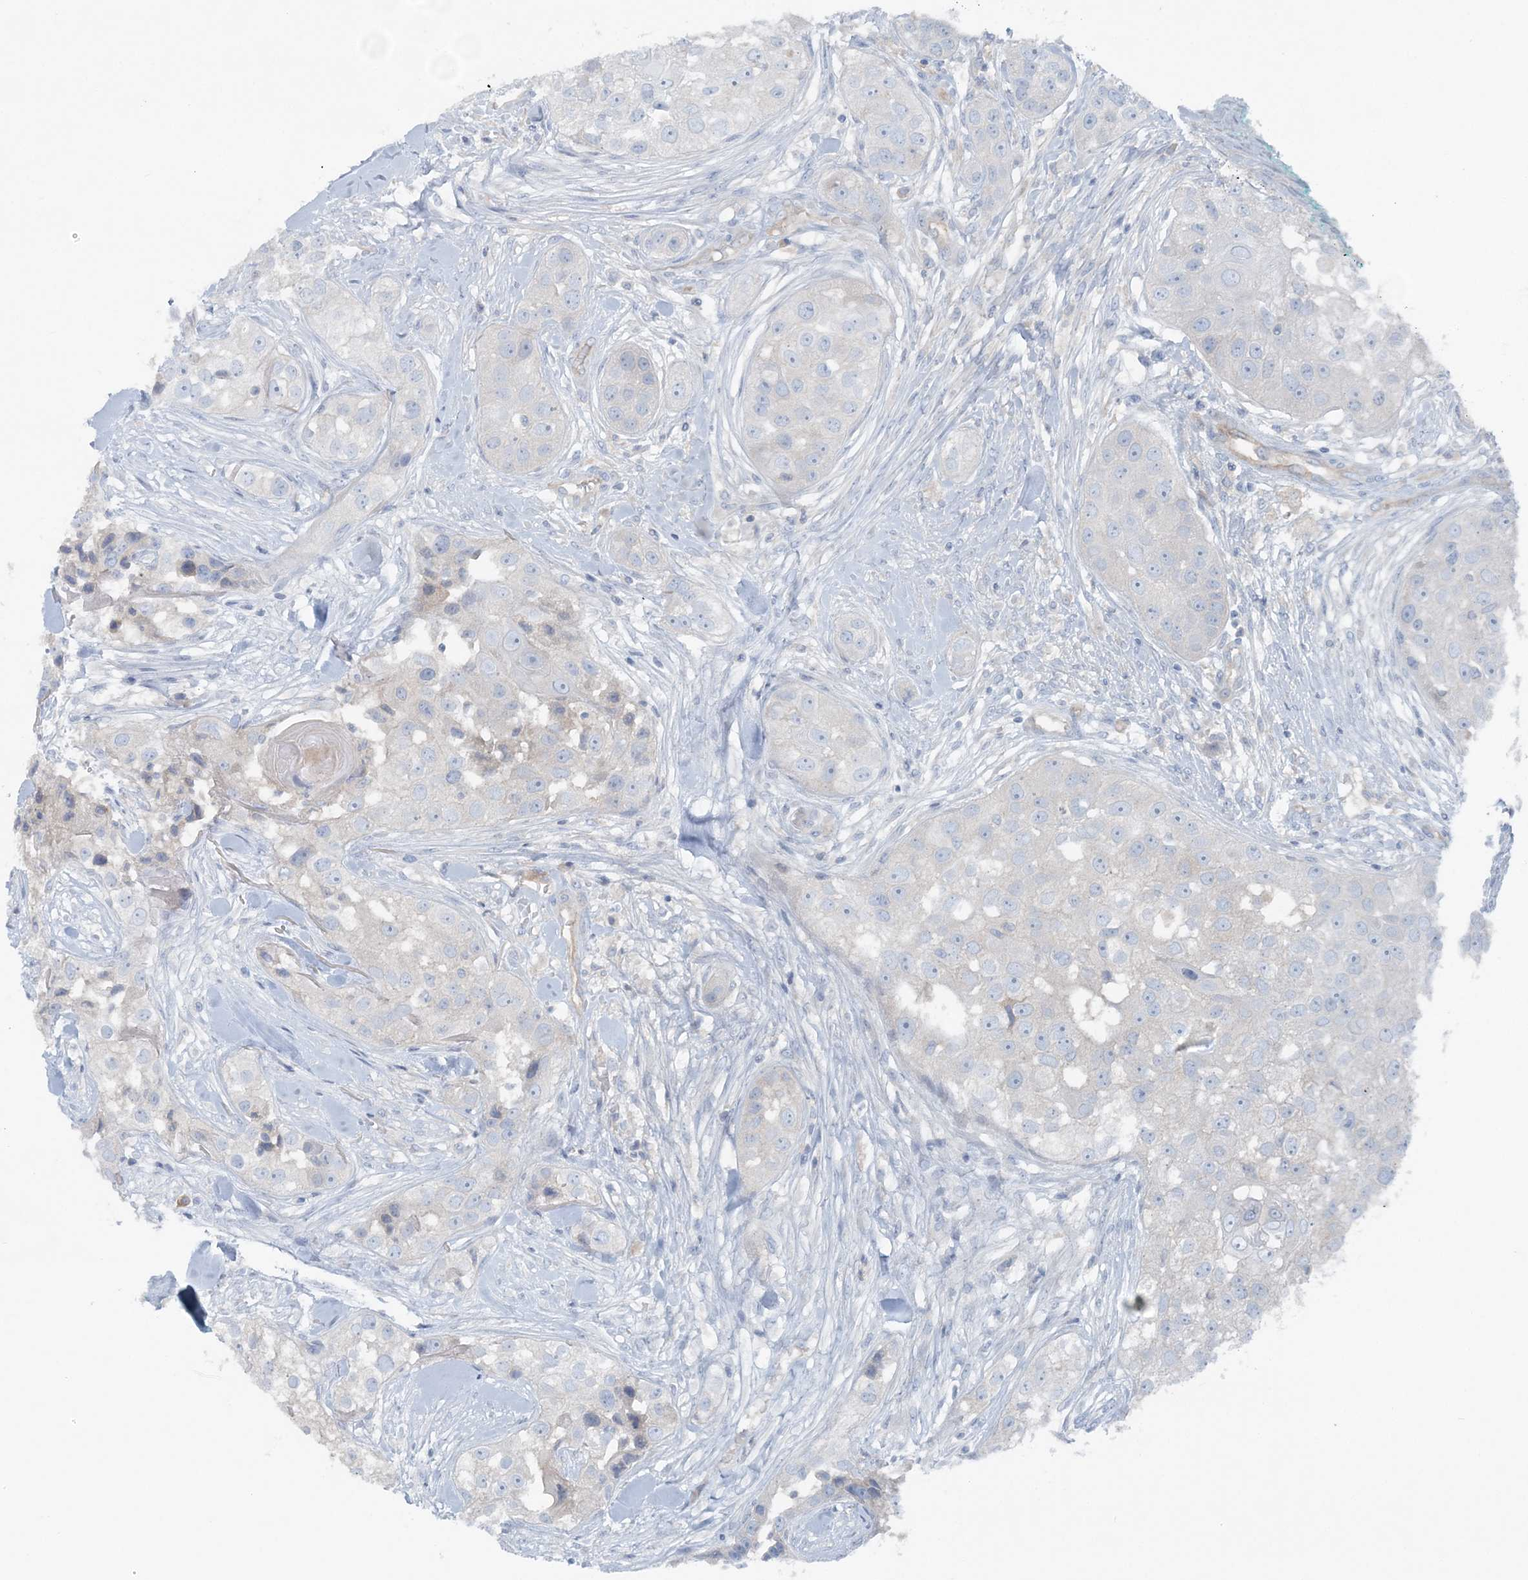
{"staining": {"intensity": "negative", "quantity": "none", "location": "none"}, "tissue": "head and neck cancer", "cell_type": "Tumor cells", "image_type": "cancer", "snomed": [{"axis": "morphology", "description": "Normal tissue, NOS"}, {"axis": "morphology", "description": "Squamous cell carcinoma, NOS"}, {"axis": "topography", "description": "Skeletal muscle"}, {"axis": "topography", "description": "Head-Neck"}], "caption": "An immunohistochemistry photomicrograph of head and neck squamous cell carcinoma is shown. There is no staining in tumor cells of head and neck squamous cell carcinoma. Nuclei are stained in blue.", "gene": "ATP11A", "patient": {"sex": "male", "age": 51}}